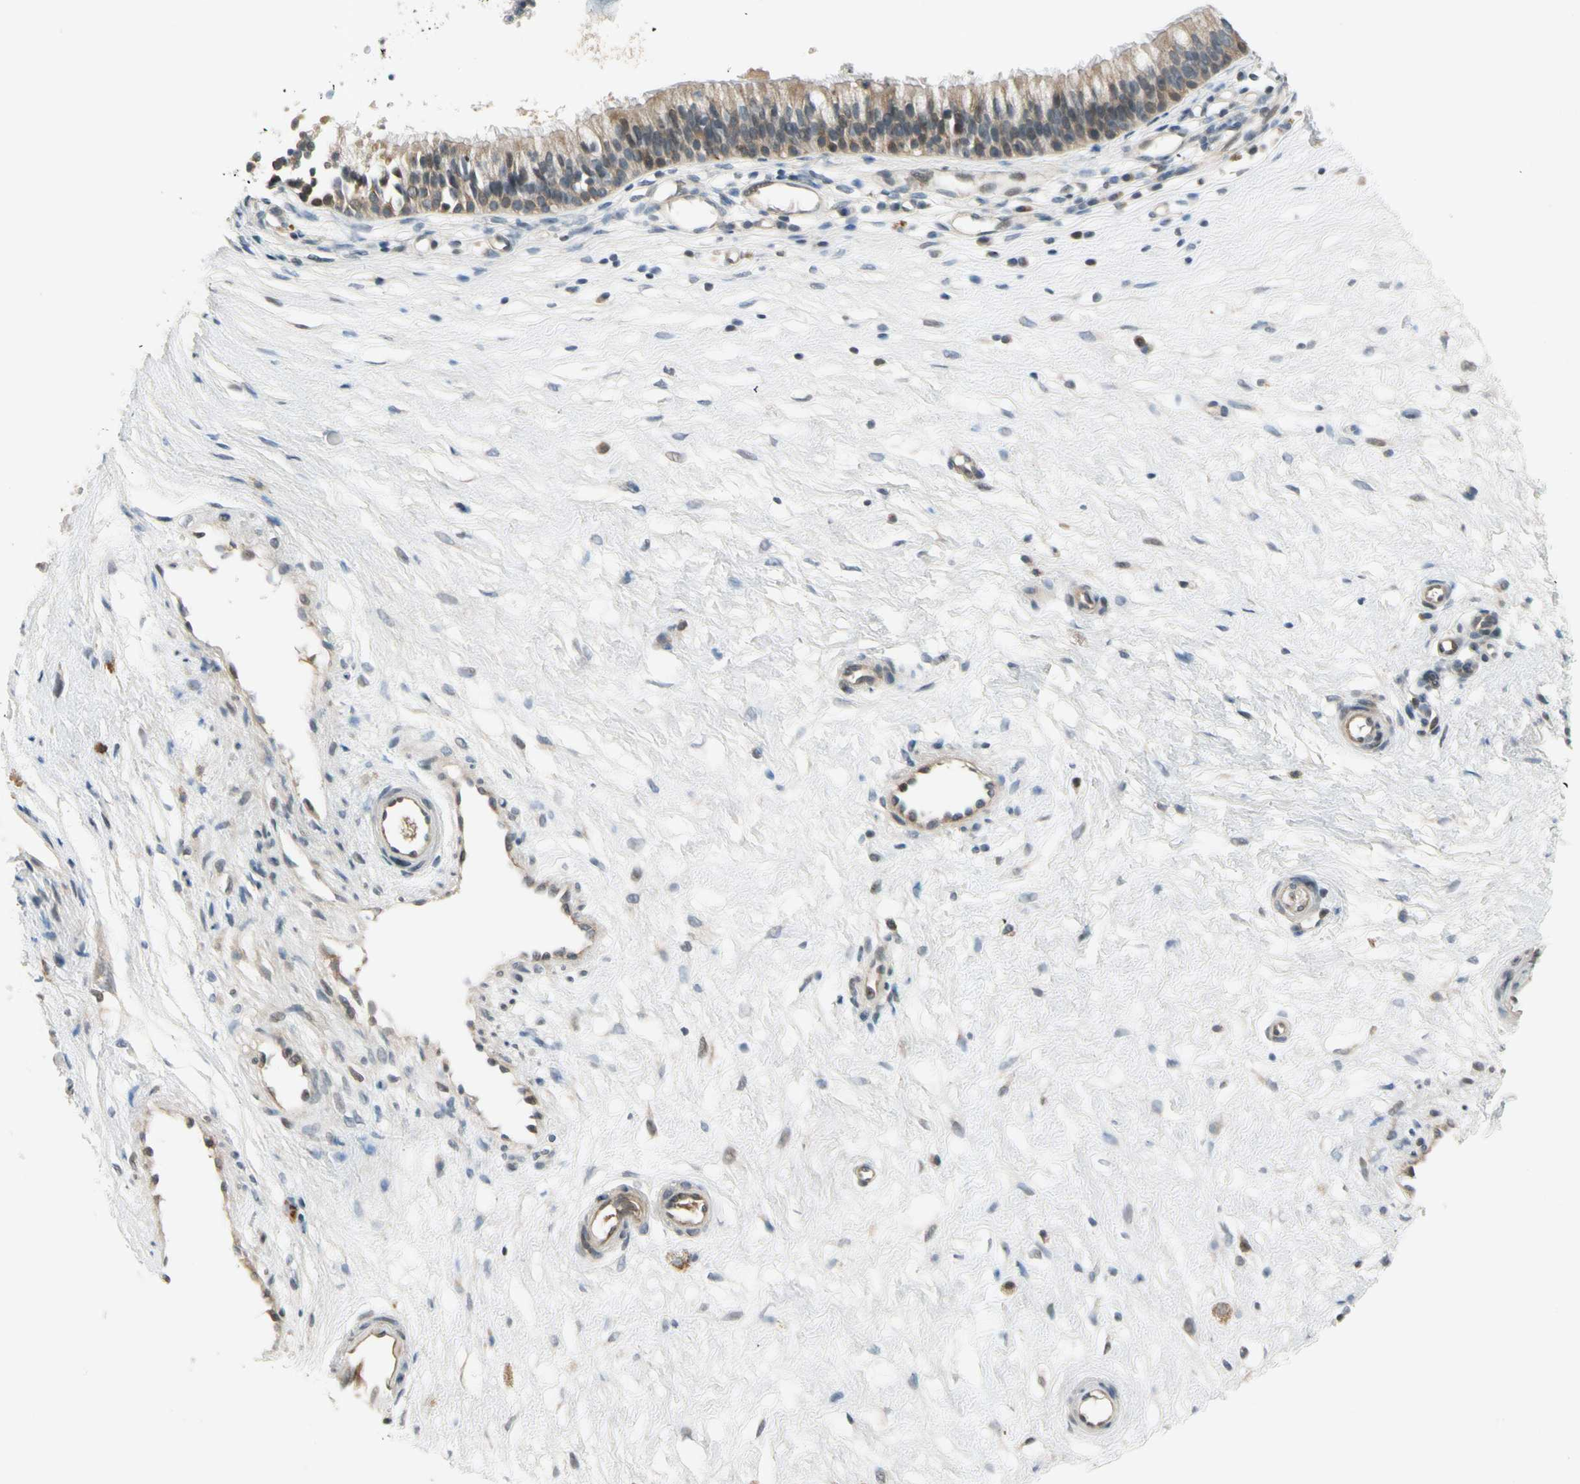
{"staining": {"intensity": "moderate", "quantity": ">75%", "location": "cytoplasmic/membranous"}, "tissue": "nasopharynx", "cell_type": "Respiratory epithelial cells", "image_type": "normal", "snomed": [{"axis": "morphology", "description": "Normal tissue, NOS"}, {"axis": "topography", "description": "Nasopharynx"}], "caption": "This photomicrograph displays unremarkable nasopharynx stained with immunohistochemistry to label a protein in brown. The cytoplasmic/membranous of respiratory epithelial cells show moderate positivity for the protein. Nuclei are counter-stained blue.", "gene": "ICAM5", "patient": {"sex": "male", "age": 21}}